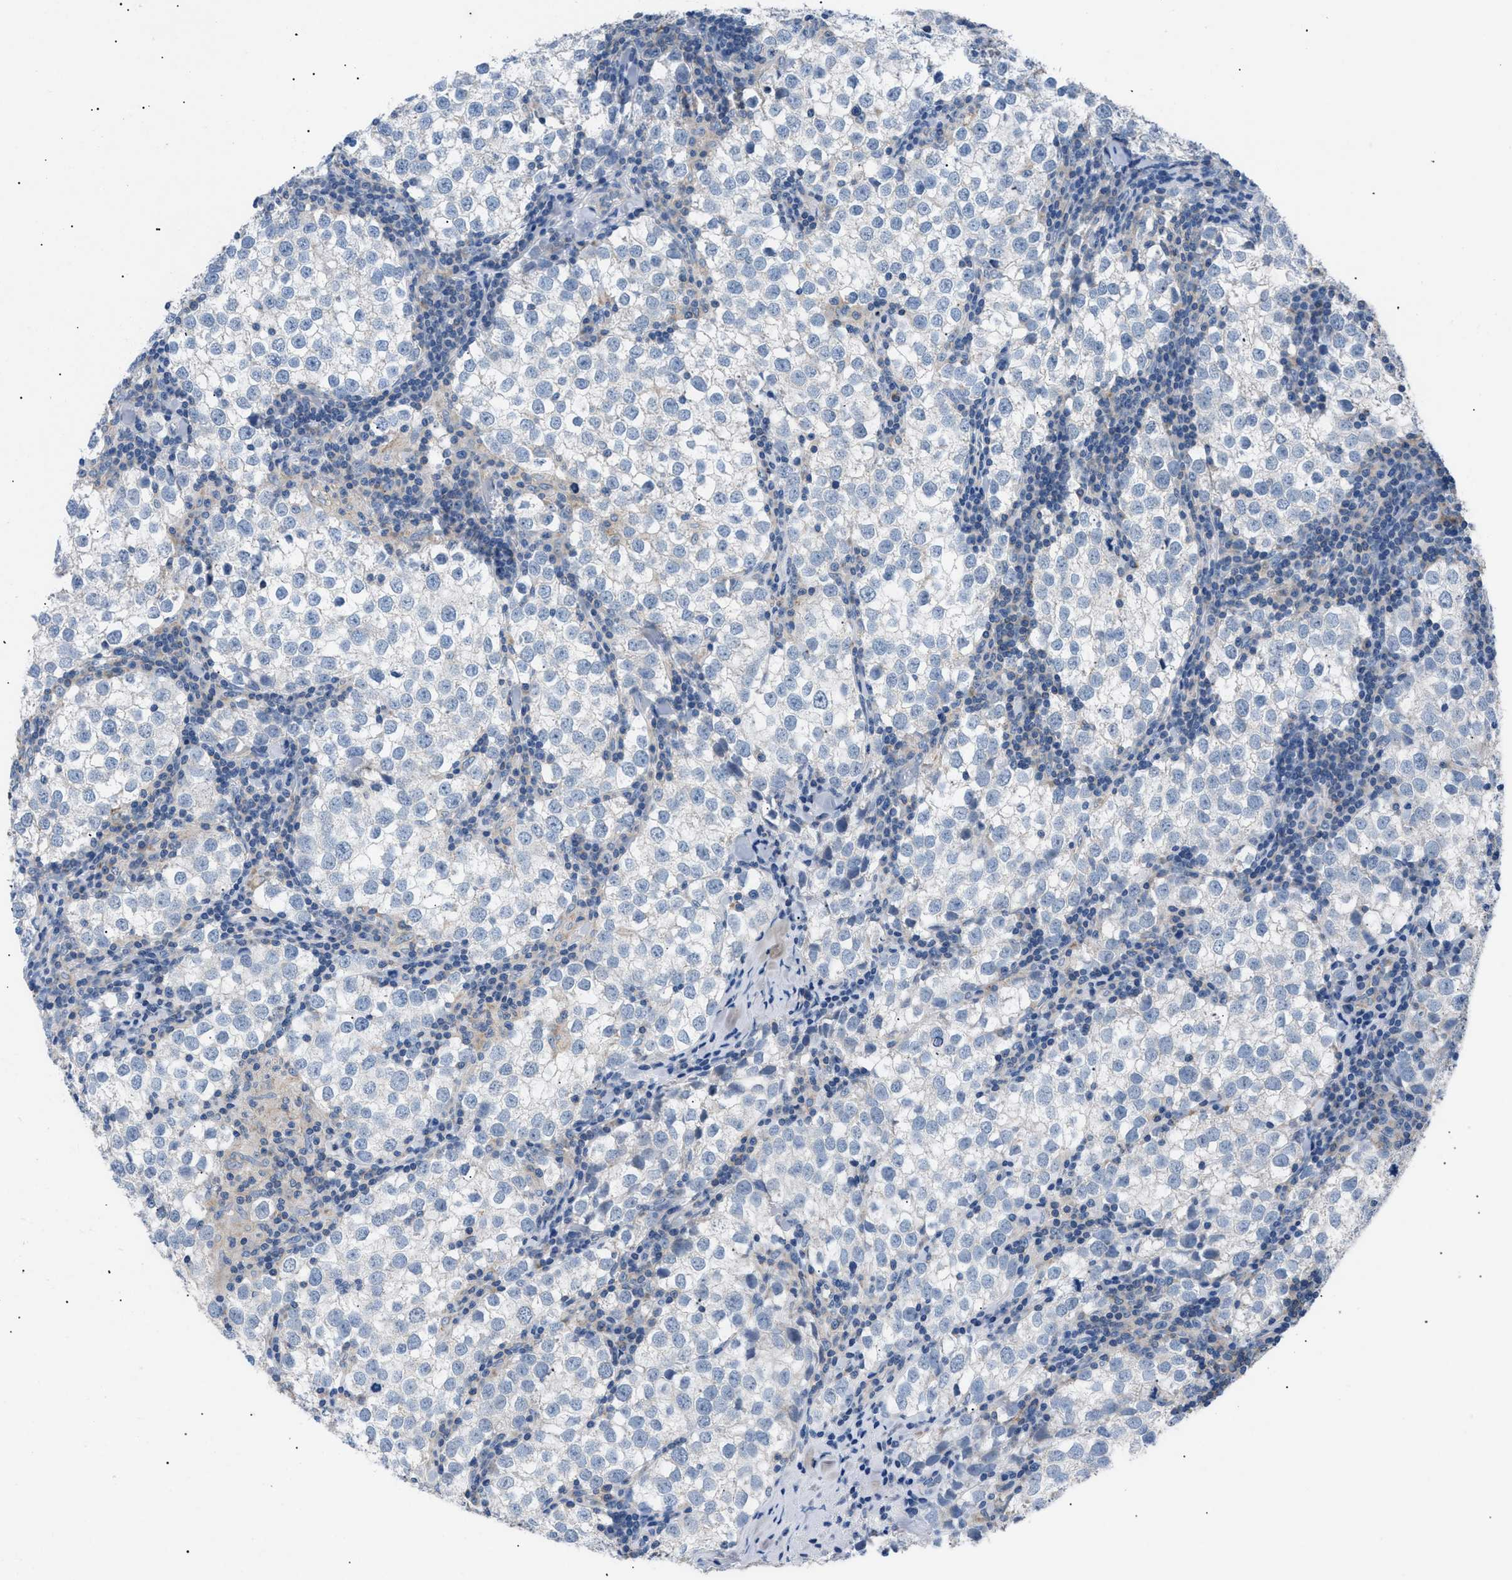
{"staining": {"intensity": "negative", "quantity": "none", "location": "none"}, "tissue": "testis cancer", "cell_type": "Tumor cells", "image_type": "cancer", "snomed": [{"axis": "morphology", "description": "Seminoma, NOS"}, {"axis": "morphology", "description": "Carcinoma, Embryonal, NOS"}, {"axis": "topography", "description": "Testis"}], "caption": "The micrograph shows no significant positivity in tumor cells of seminoma (testis). Nuclei are stained in blue.", "gene": "ILDR1", "patient": {"sex": "male", "age": 36}}